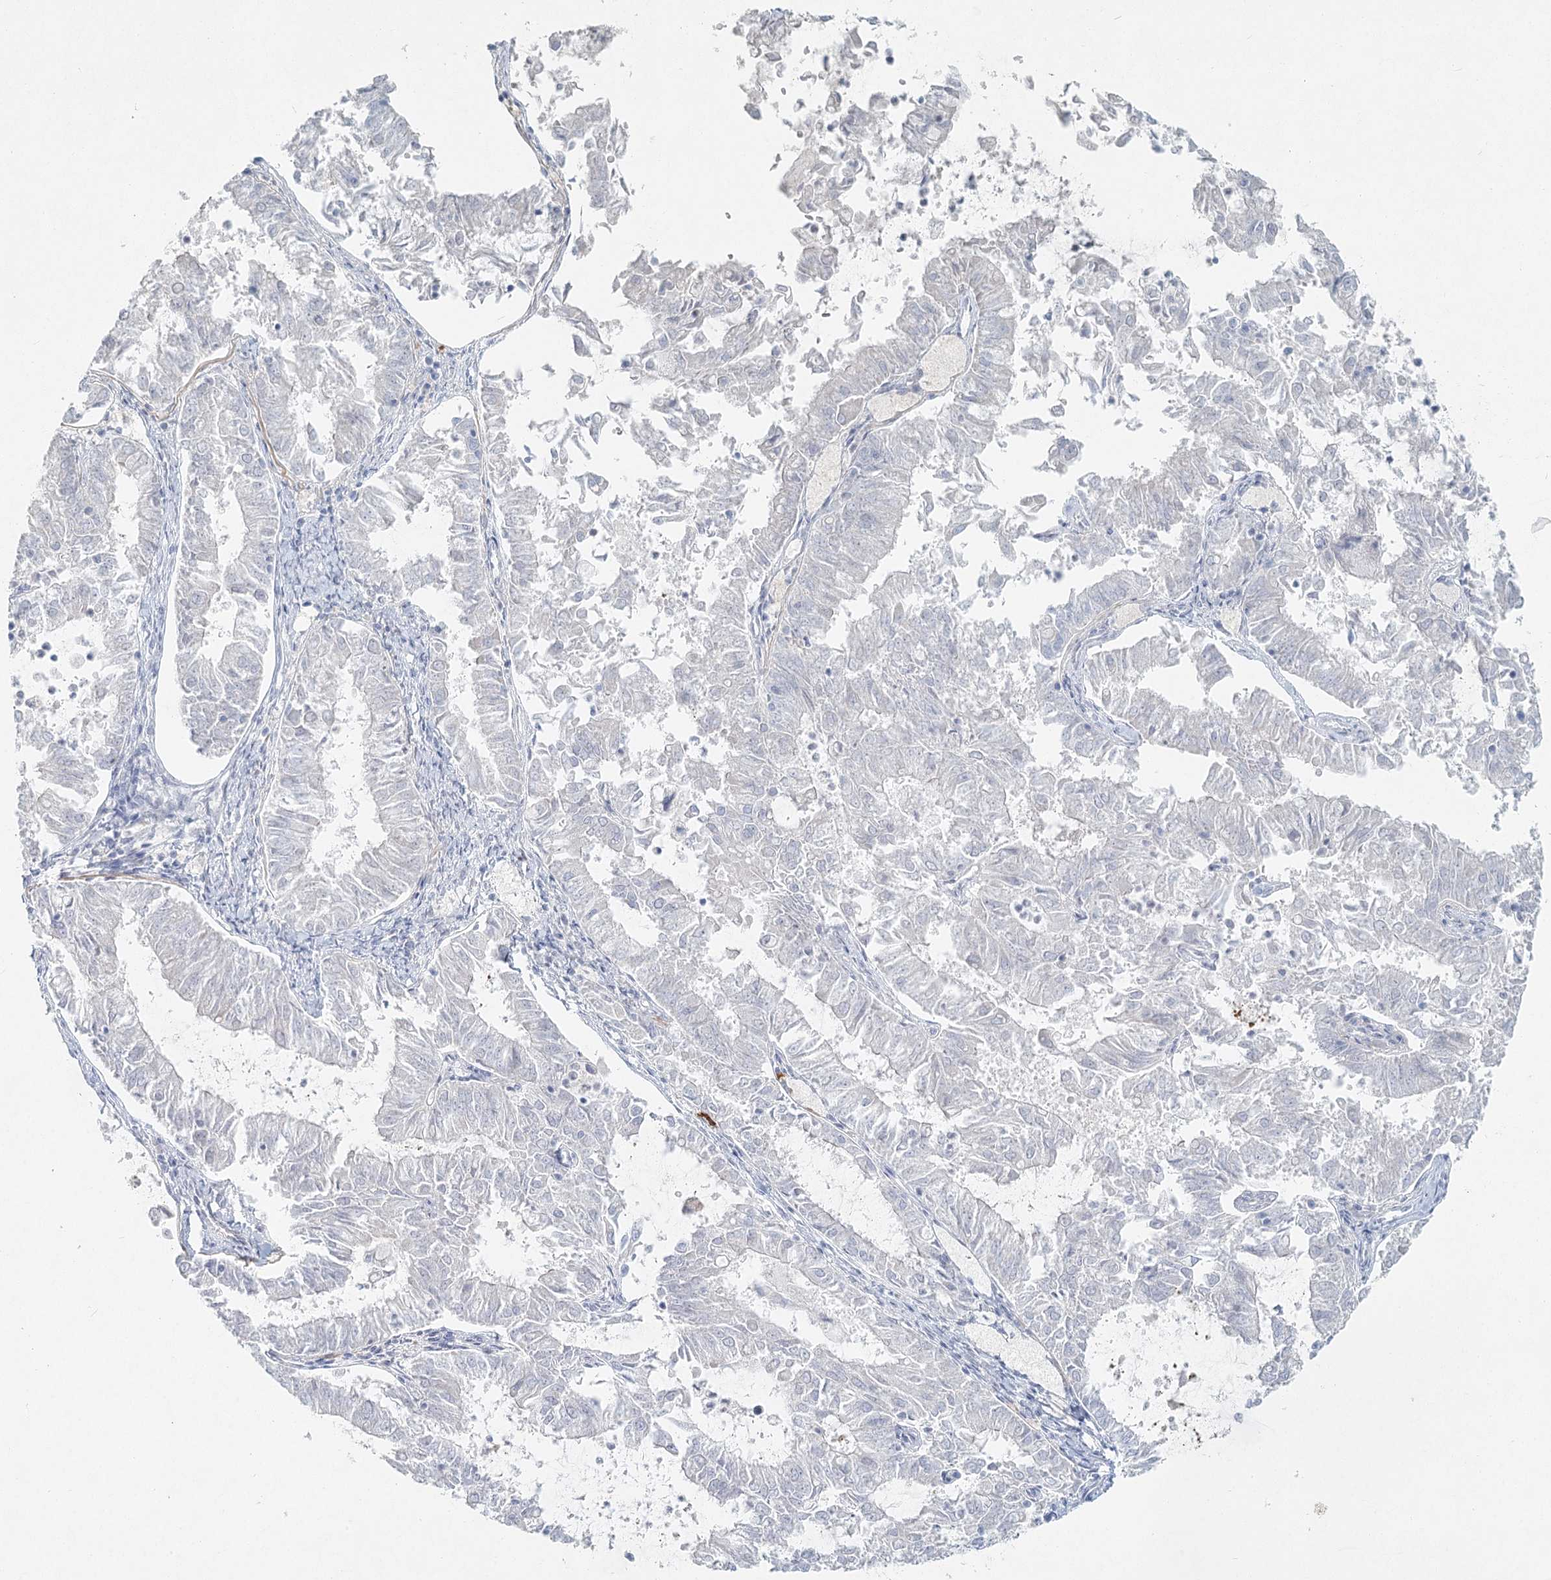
{"staining": {"intensity": "negative", "quantity": "none", "location": "none"}, "tissue": "endometrial cancer", "cell_type": "Tumor cells", "image_type": "cancer", "snomed": [{"axis": "morphology", "description": "Adenocarcinoma, NOS"}, {"axis": "topography", "description": "Endometrium"}], "caption": "A photomicrograph of endometrial cancer (adenocarcinoma) stained for a protein exhibits no brown staining in tumor cells. The staining is performed using DAB (3,3'-diaminobenzidine) brown chromogen with nuclei counter-stained in using hematoxylin.", "gene": "LRP2BP", "patient": {"sex": "female", "age": 57}}